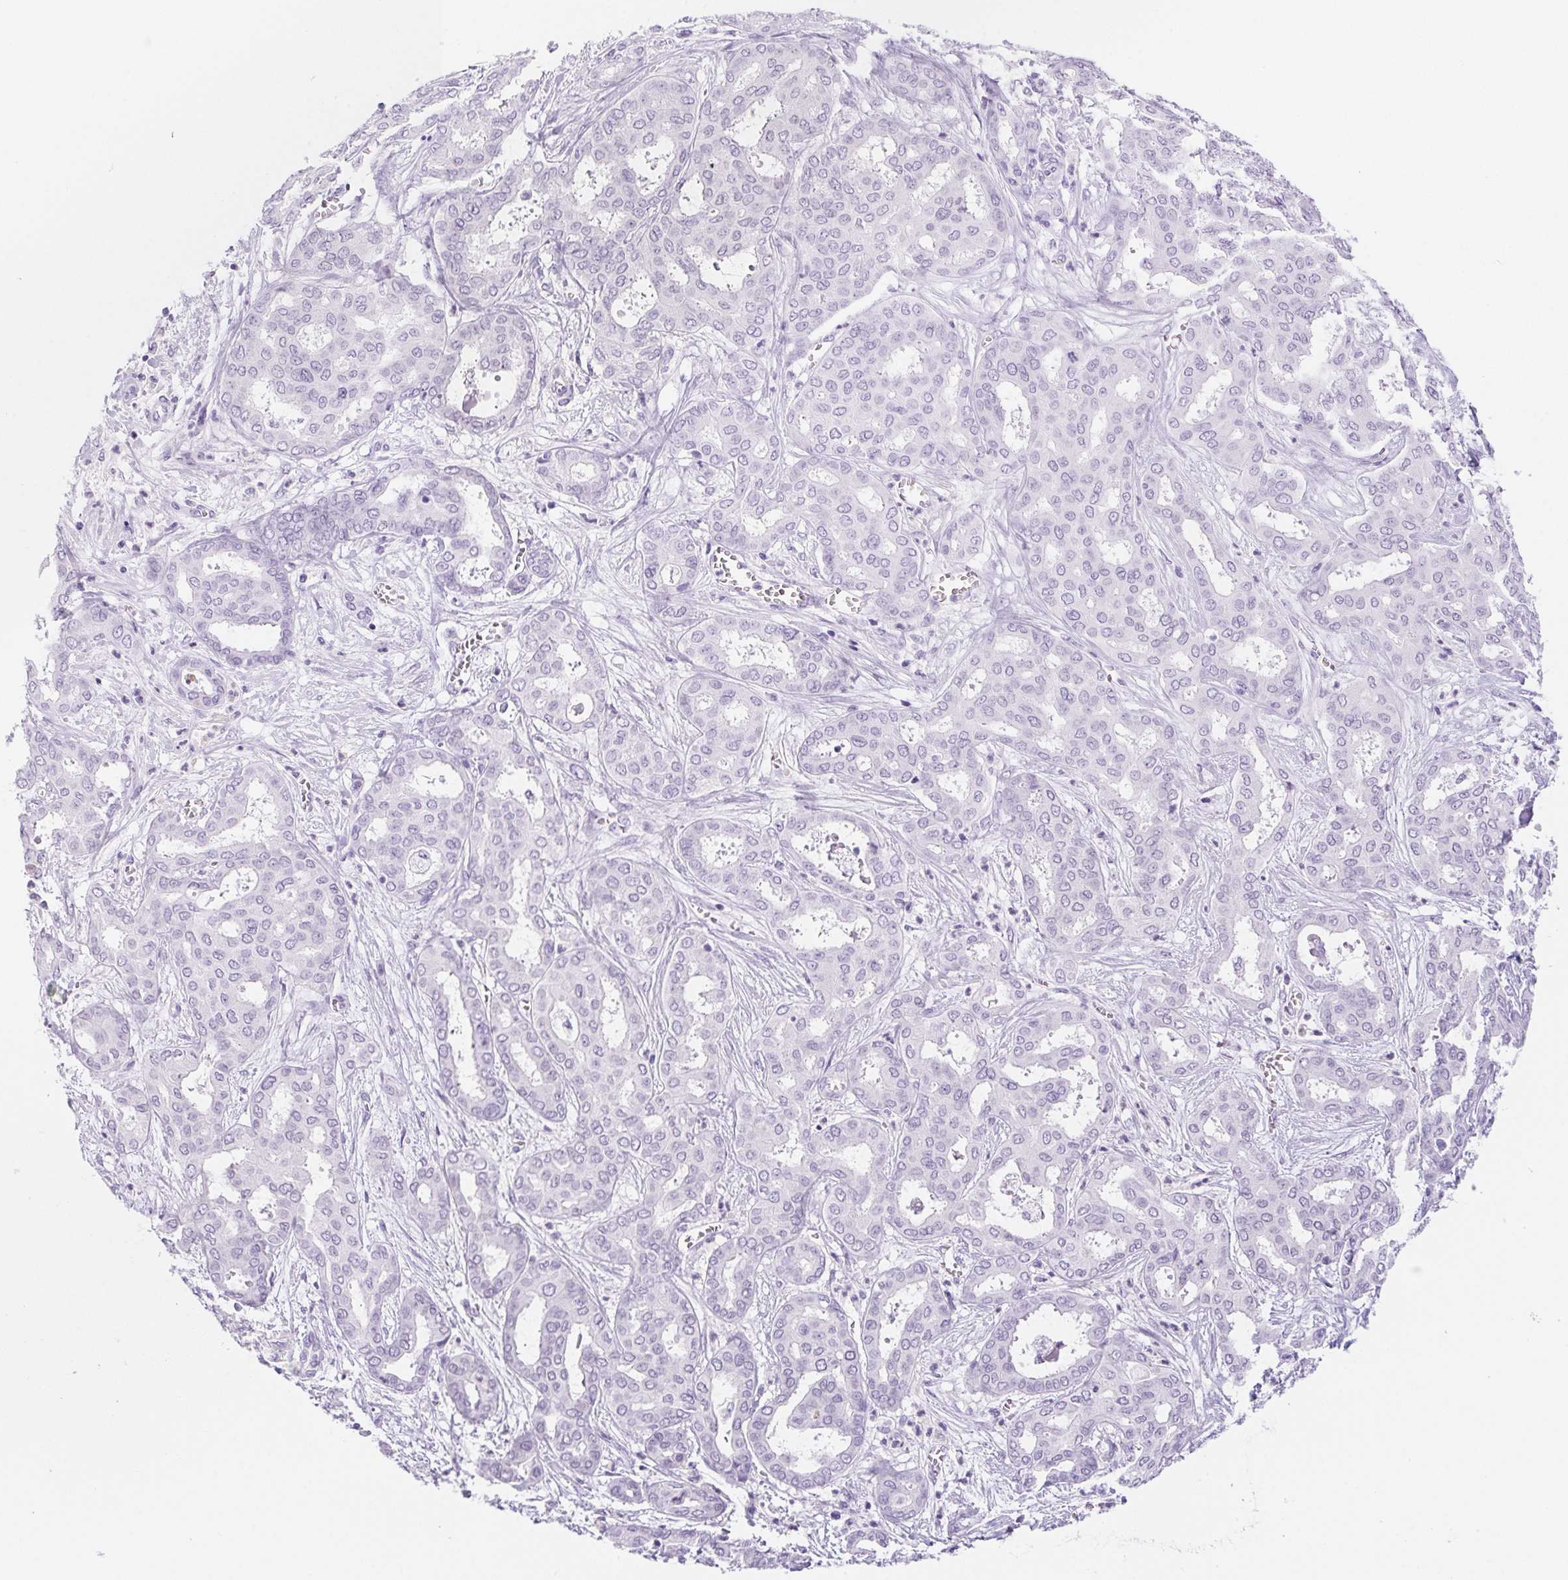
{"staining": {"intensity": "negative", "quantity": "none", "location": "none"}, "tissue": "liver cancer", "cell_type": "Tumor cells", "image_type": "cancer", "snomed": [{"axis": "morphology", "description": "Cholangiocarcinoma"}, {"axis": "topography", "description": "Liver"}], "caption": "Tumor cells are negative for brown protein staining in cholangiocarcinoma (liver).", "gene": "CYP21A2", "patient": {"sex": "female", "age": 64}}